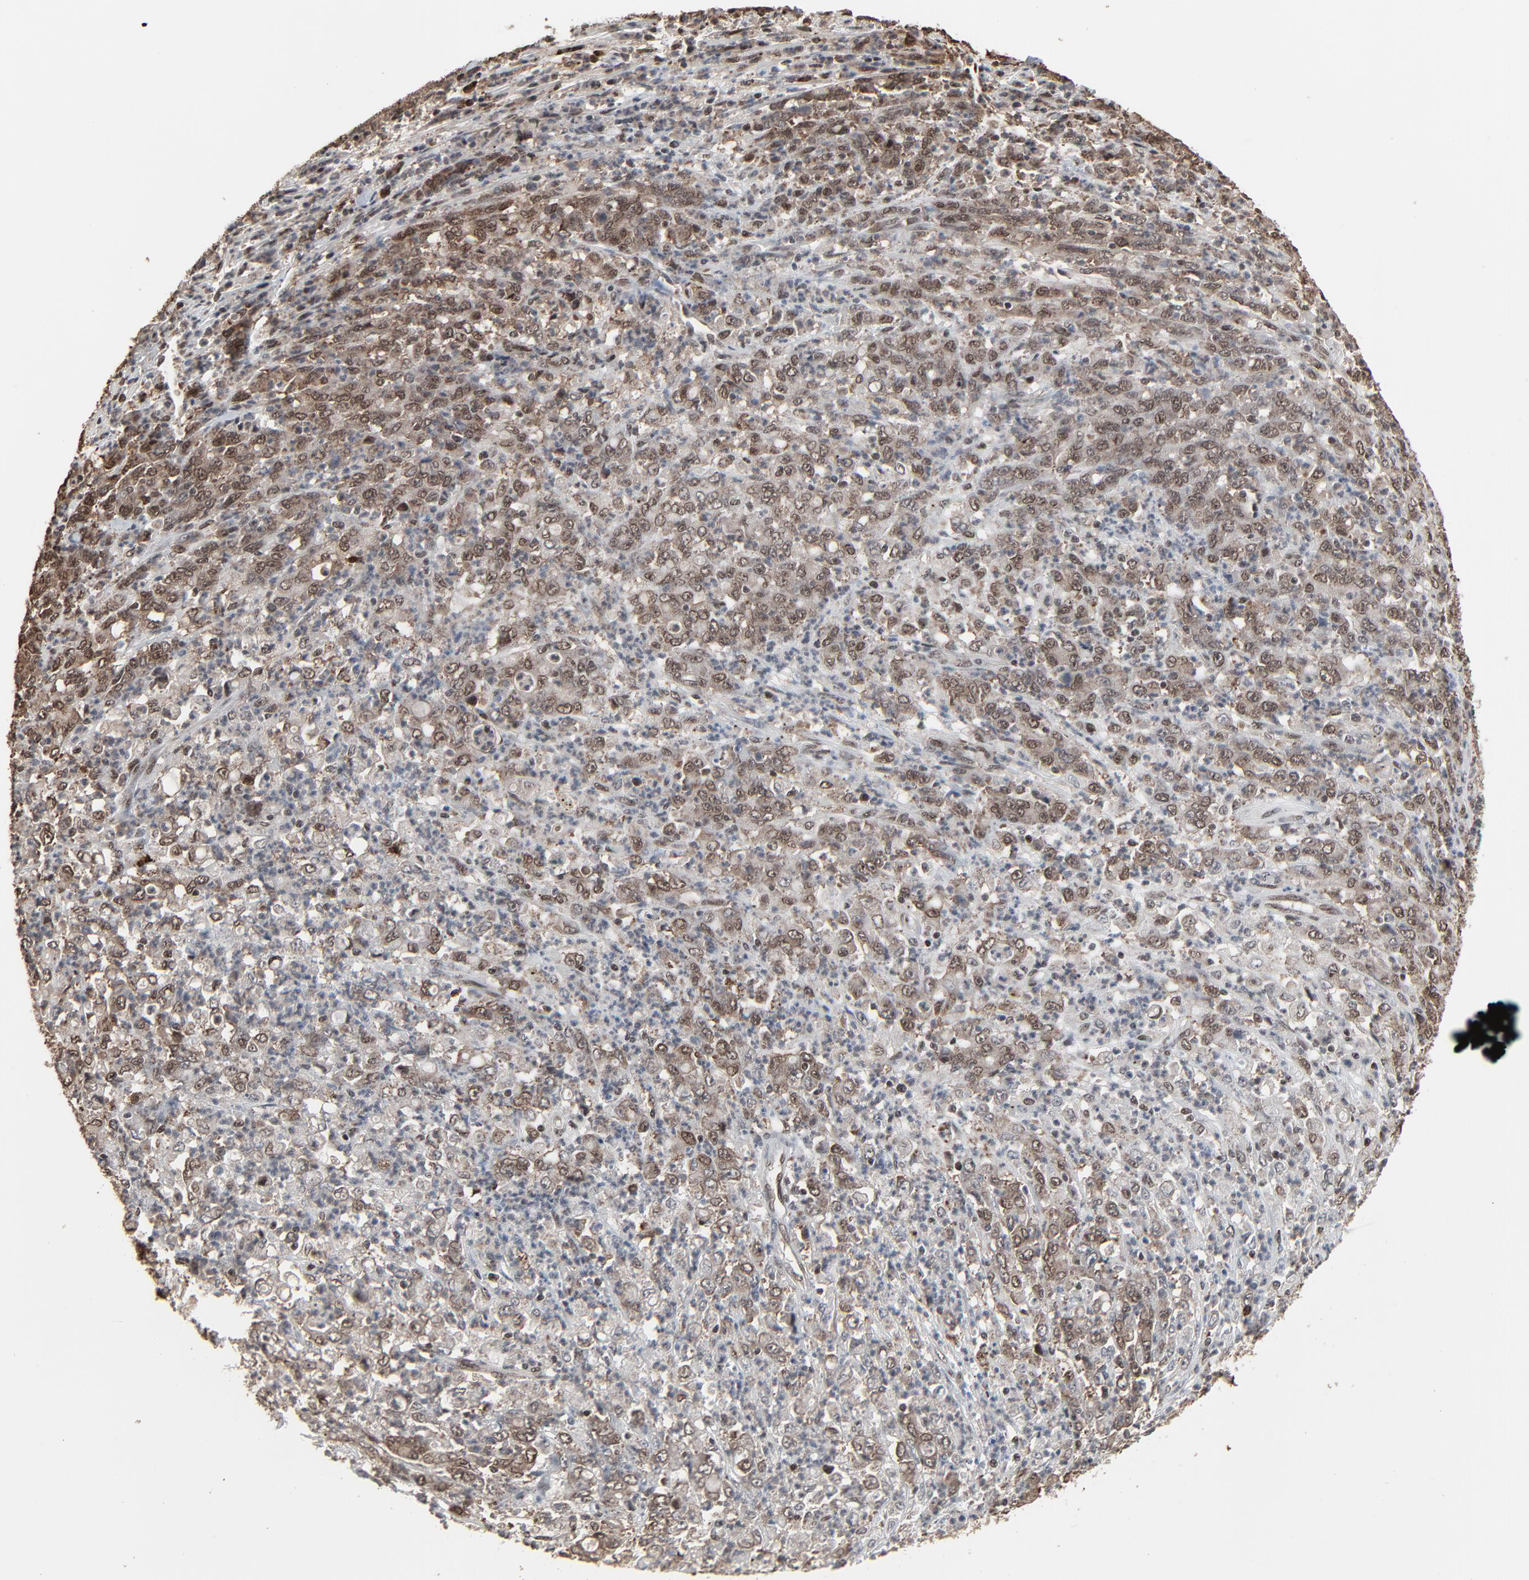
{"staining": {"intensity": "moderate", "quantity": ">75%", "location": "cytoplasmic/membranous,nuclear"}, "tissue": "stomach cancer", "cell_type": "Tumor cells", "image_type": "cancer", "snomed": [{"axis": "morphology", "description": "Adenocarcinoma, NOS"}, {"axis": "topography", "description": "Stomach, lower"}], "caption": "Immunohistochemical staining of human stomach cancer shows medium levels of moderate cytoplasmic/membranous and nuclear protein positivity in approximately >75% of tumor cells.", "gene": "MEIS2", "patient": {"sex": "female", "age": 71}}